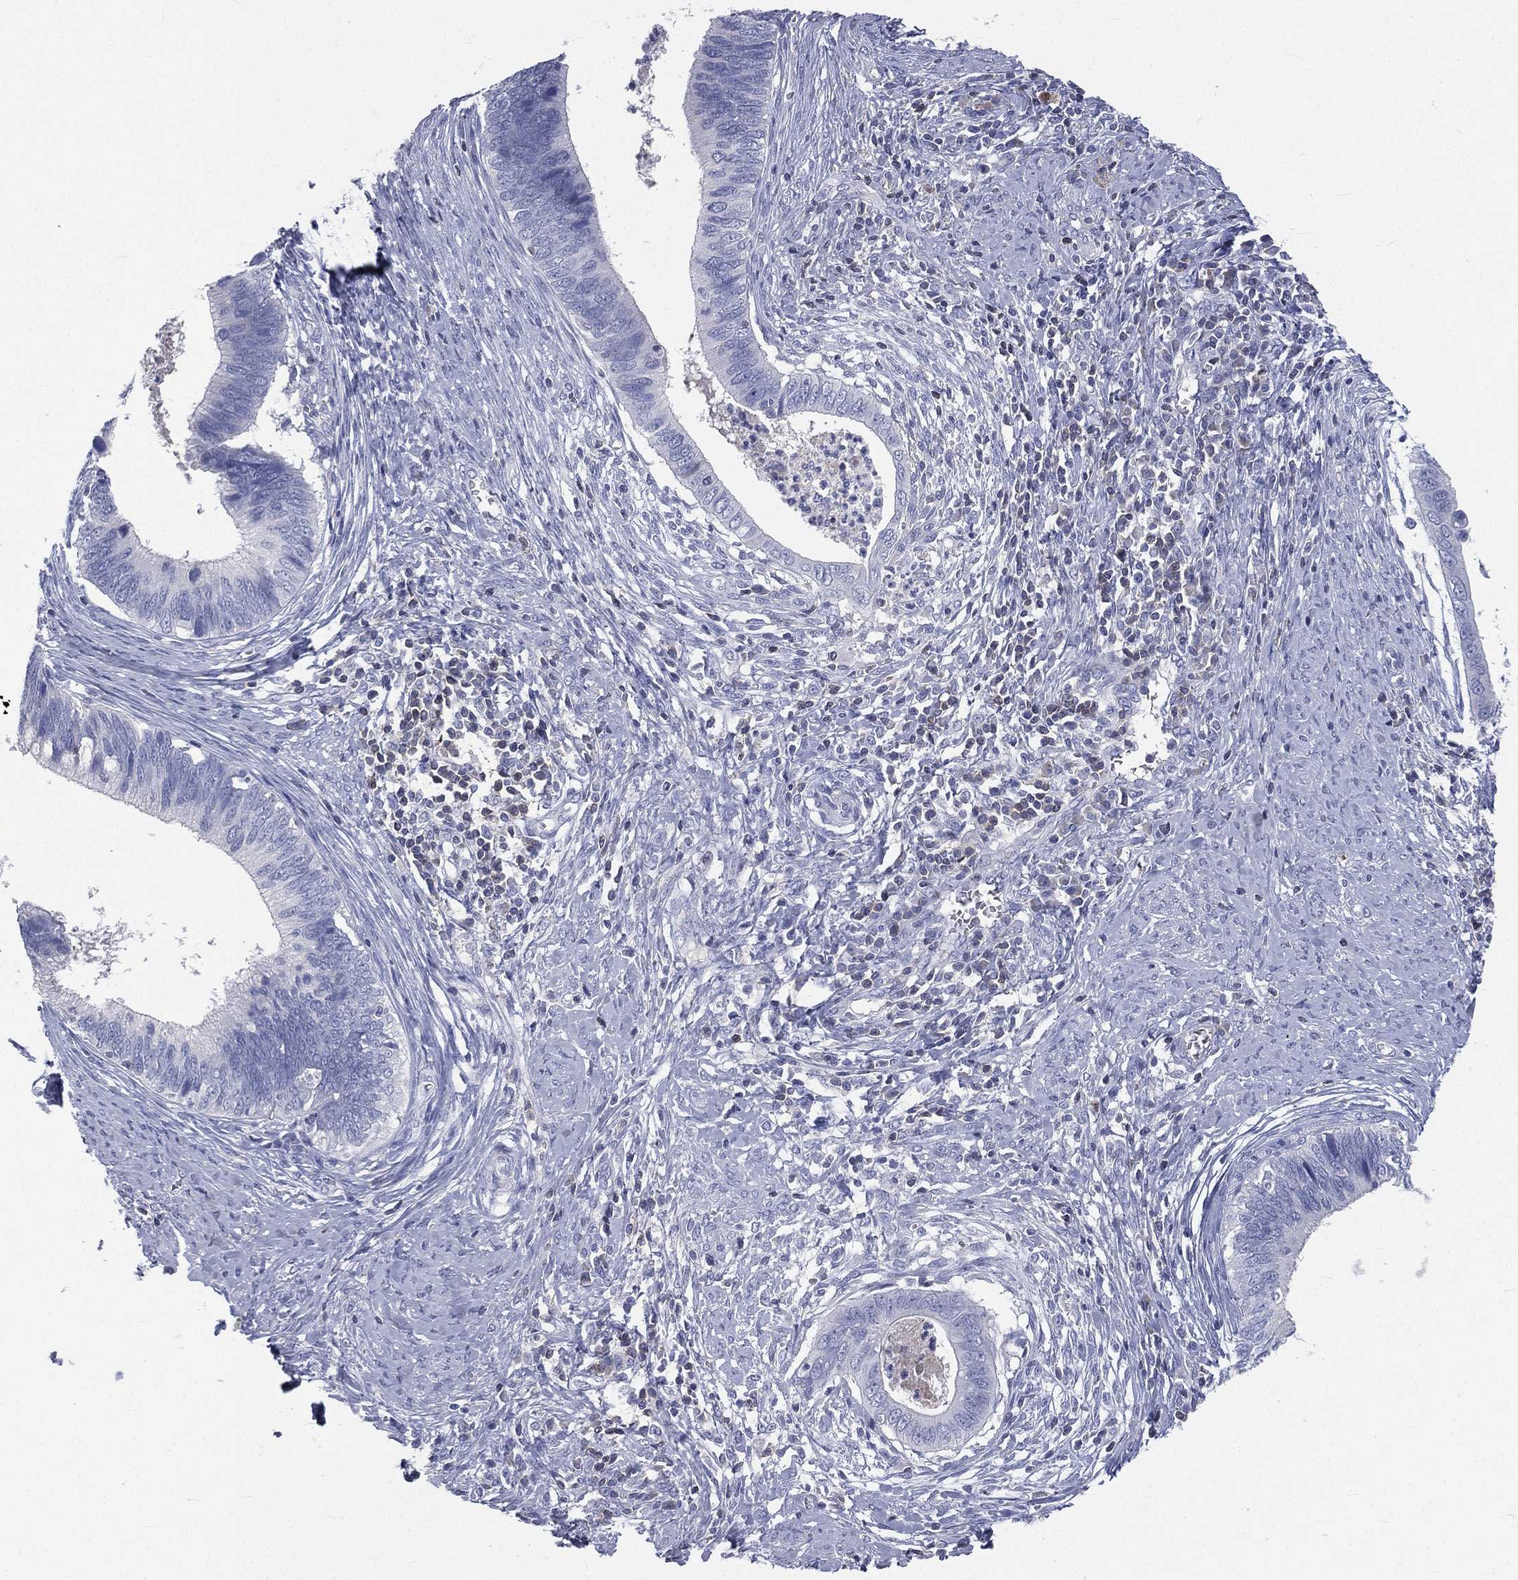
{"staining": {"intensity": "negative", "quantity": "none", "location": "none"}, "tissue": "cervical cancer", "cell_type": "Tumor cells", "image_type": "cancer", "snomed": [{"axis": "morphology", "description": "Adenocarcinoma, NOS"}, {"axis": "topography", "description": "Cervix"}], "caption": "This image is of cervical cancer (adenocarcinoma) stained with immunohistochemistry to label a protein in brown with the nuclei are counter-stained blue. There is no staining in tumor cells.", "gene": "CD3D", "patient": {"sex": "female", "age": 42}}